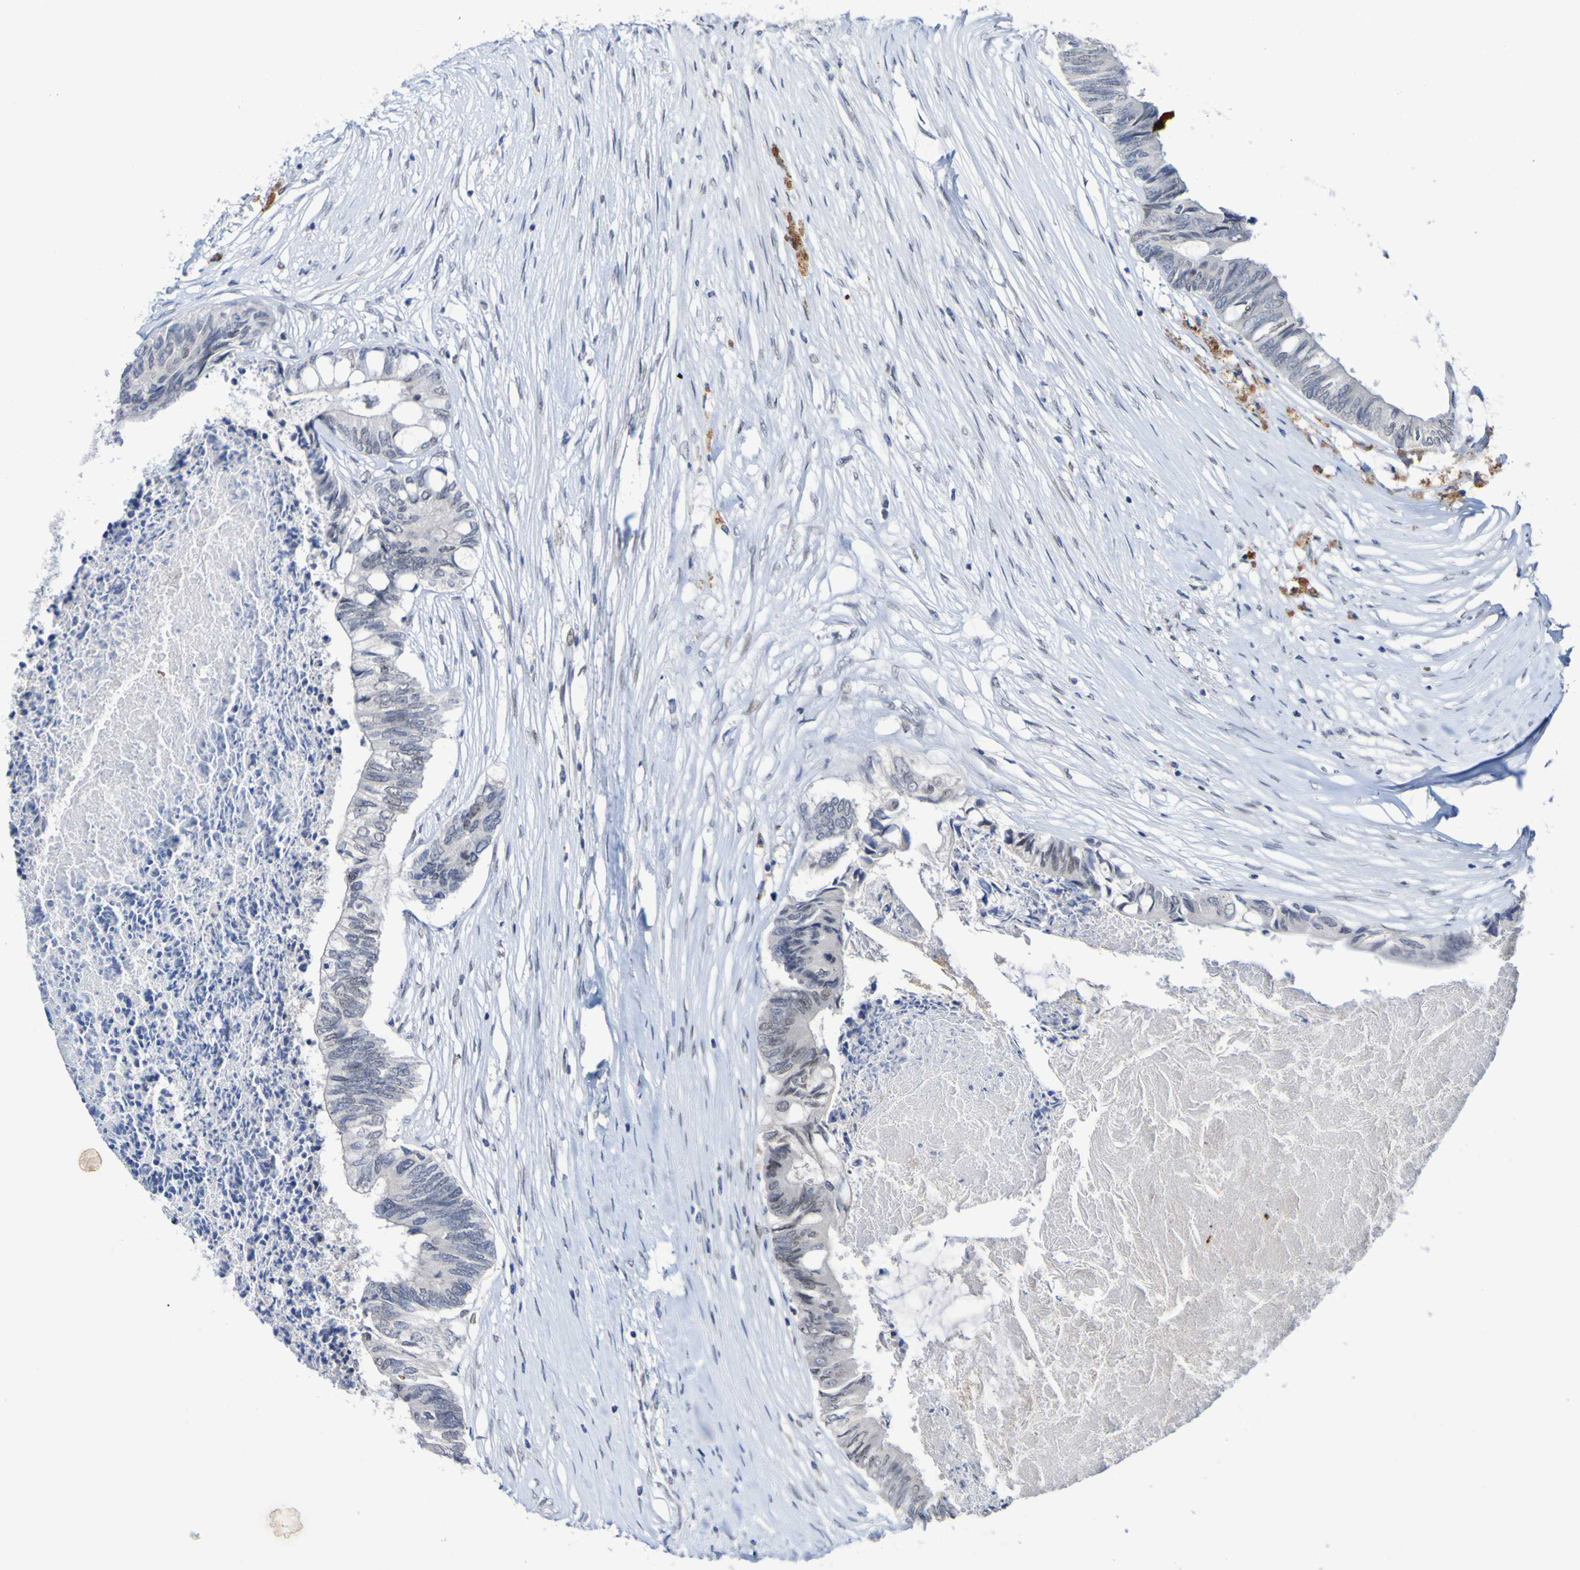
{"staining": {"intensity": "weak", "quantity": "<25%", "location": "nuclear"}, "tissue": "colorectal cancer", "cell_type": "Tumor cells", "image_type": "cancer", "snomed": [{"axis": "morphology", "description": "Adenocarcinoma, NOS"}, {"axis": "topography", "description": "Rectum"}], "caption": "IHC of colorectal adenocarcinoma shows no staining in tumor cells.", "gene": "PCGF1", "patient": {"sex": "male", "age": 63}}